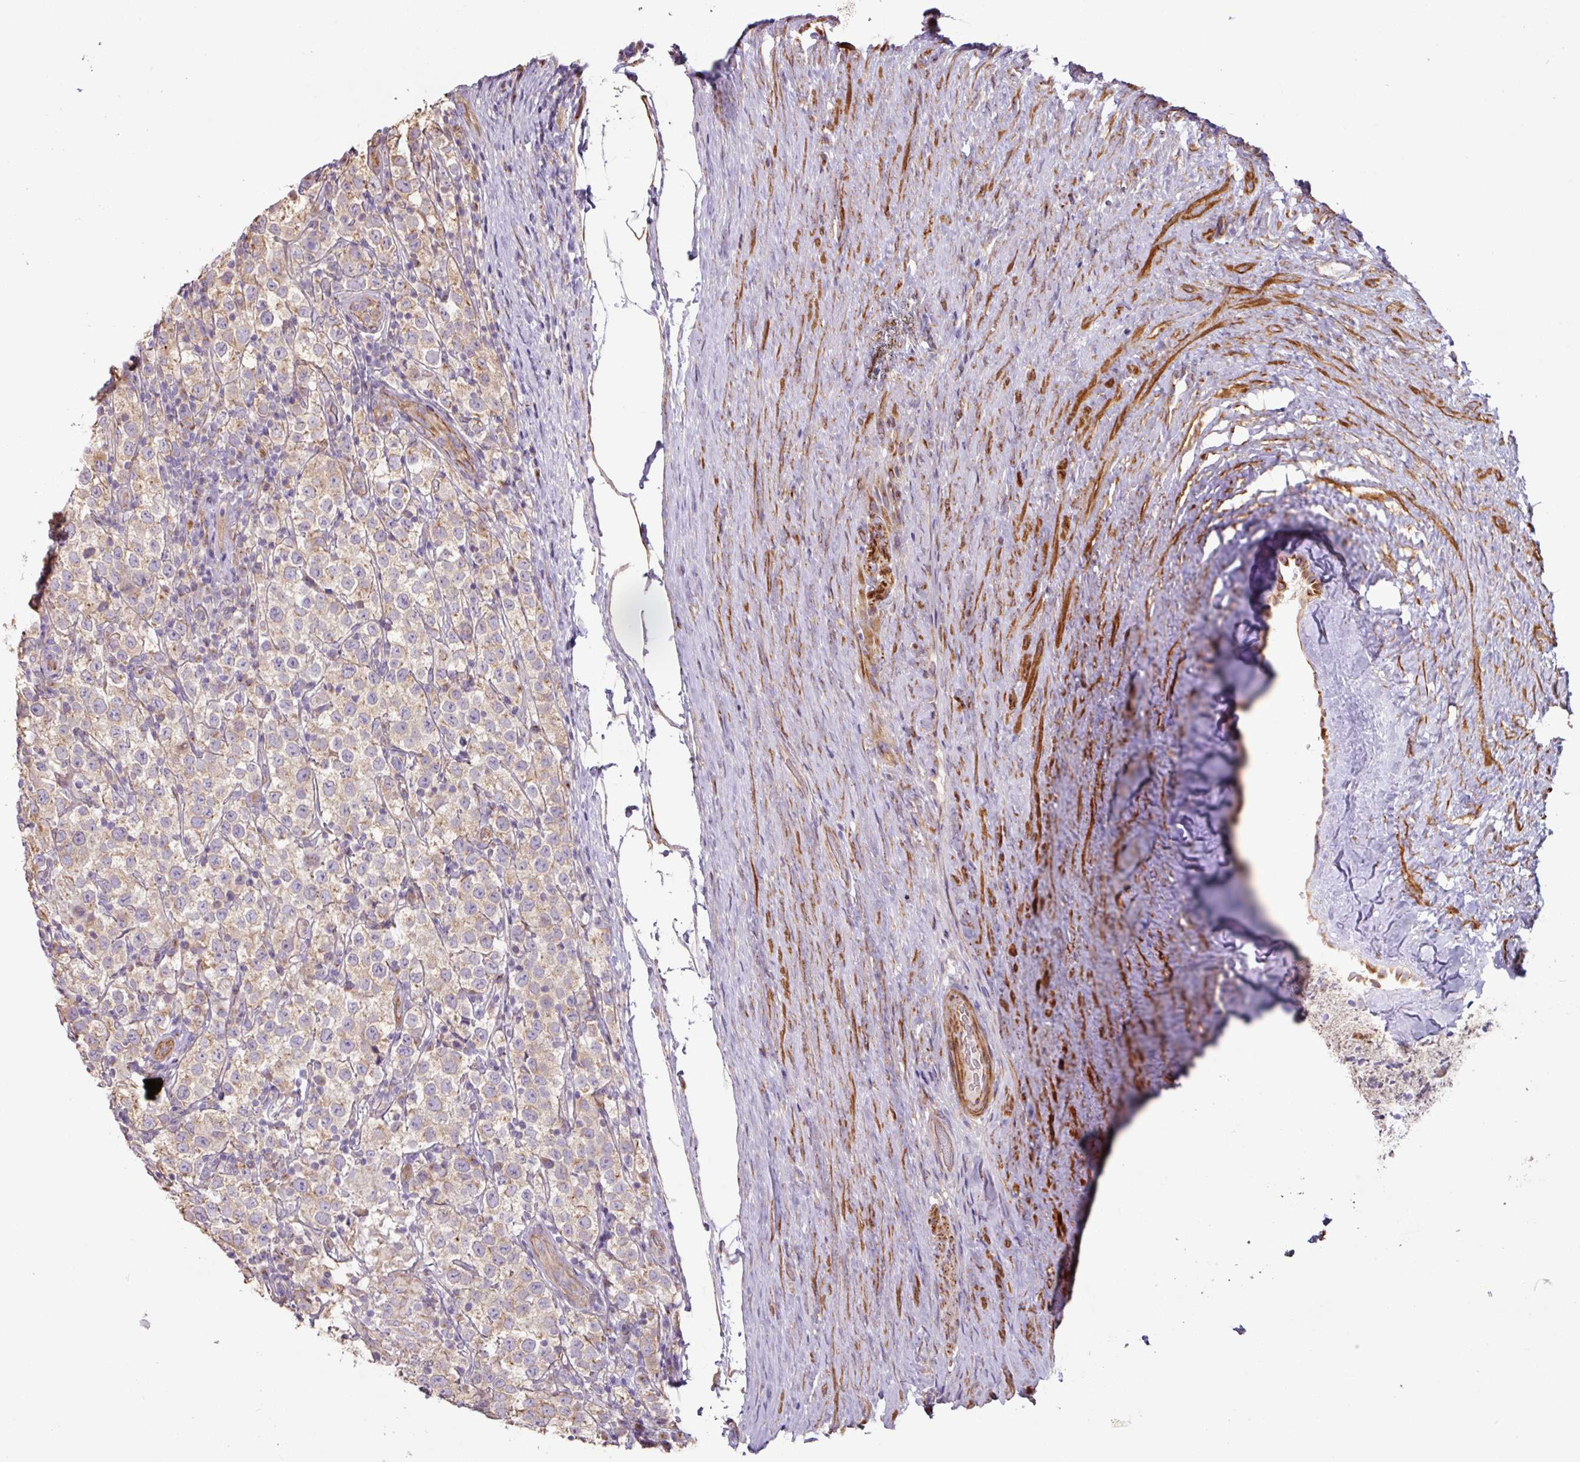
{"staining": {"intensity": "weak", "quantity": ">75%", "location": "cytoplasmic/membranous"}, "tissue": "testis cancer", "cell_type": "Tumor cells", "image_type": "cancer", "snomed": [{"axis": "morphology", "description": "Seminoma, NOS"}, {"axis": "morphology", "description": "Carcinoma, Embryonal, NOS"}, {"axis": "topography", "description": "Testis"}], "caption": "An image of human testis cancer (seminoma) stained for a protein demonstrates weak cytoplasmic/membranous brown staining in tumor cells.", "gene": "MRRF", "patient": {"sex": "male", "age": 41}}